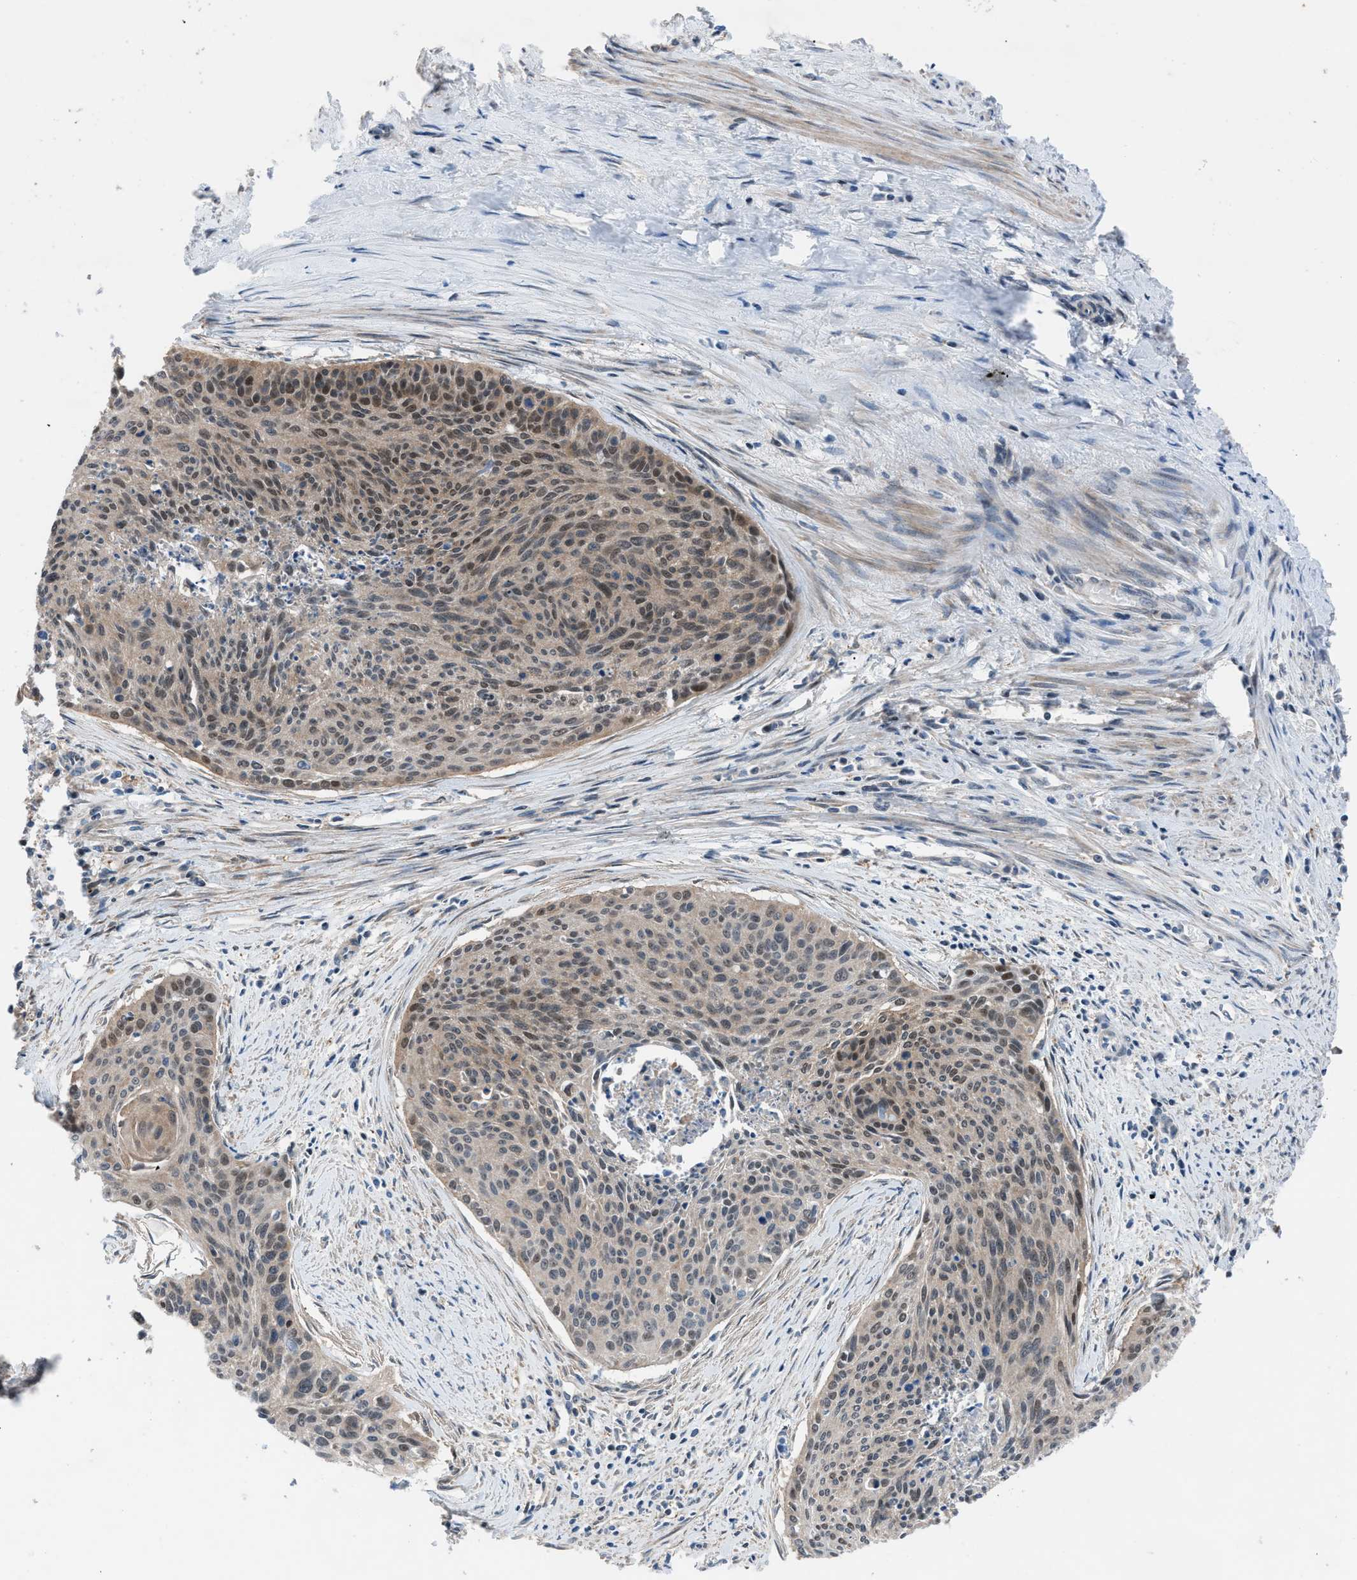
{"staining": {"intensity": "moderate", "quantity": "25%-75%", "location": "cytoplasmic/membranous,nuclear"}, "tissue": "cervical cancer", "cell_type": "Tumor cells", "image_type": "cancer", "snomed": [{"axis": "morphology", "description": "Squamous cell carcinoma, NOS"}, {"axis": "topography", "description": "Cervix"}], "caption": "High-power microscopy captured an immunohistochemistry image of cervical cancer (squamous cell carcinoma), revealing moderate cytoplasmic/membranous and nuclear expression in approximately 25%-75% of tumor cells.", "gene": "TMEM45B", "patient": {"sex": "female", "age": 55}}